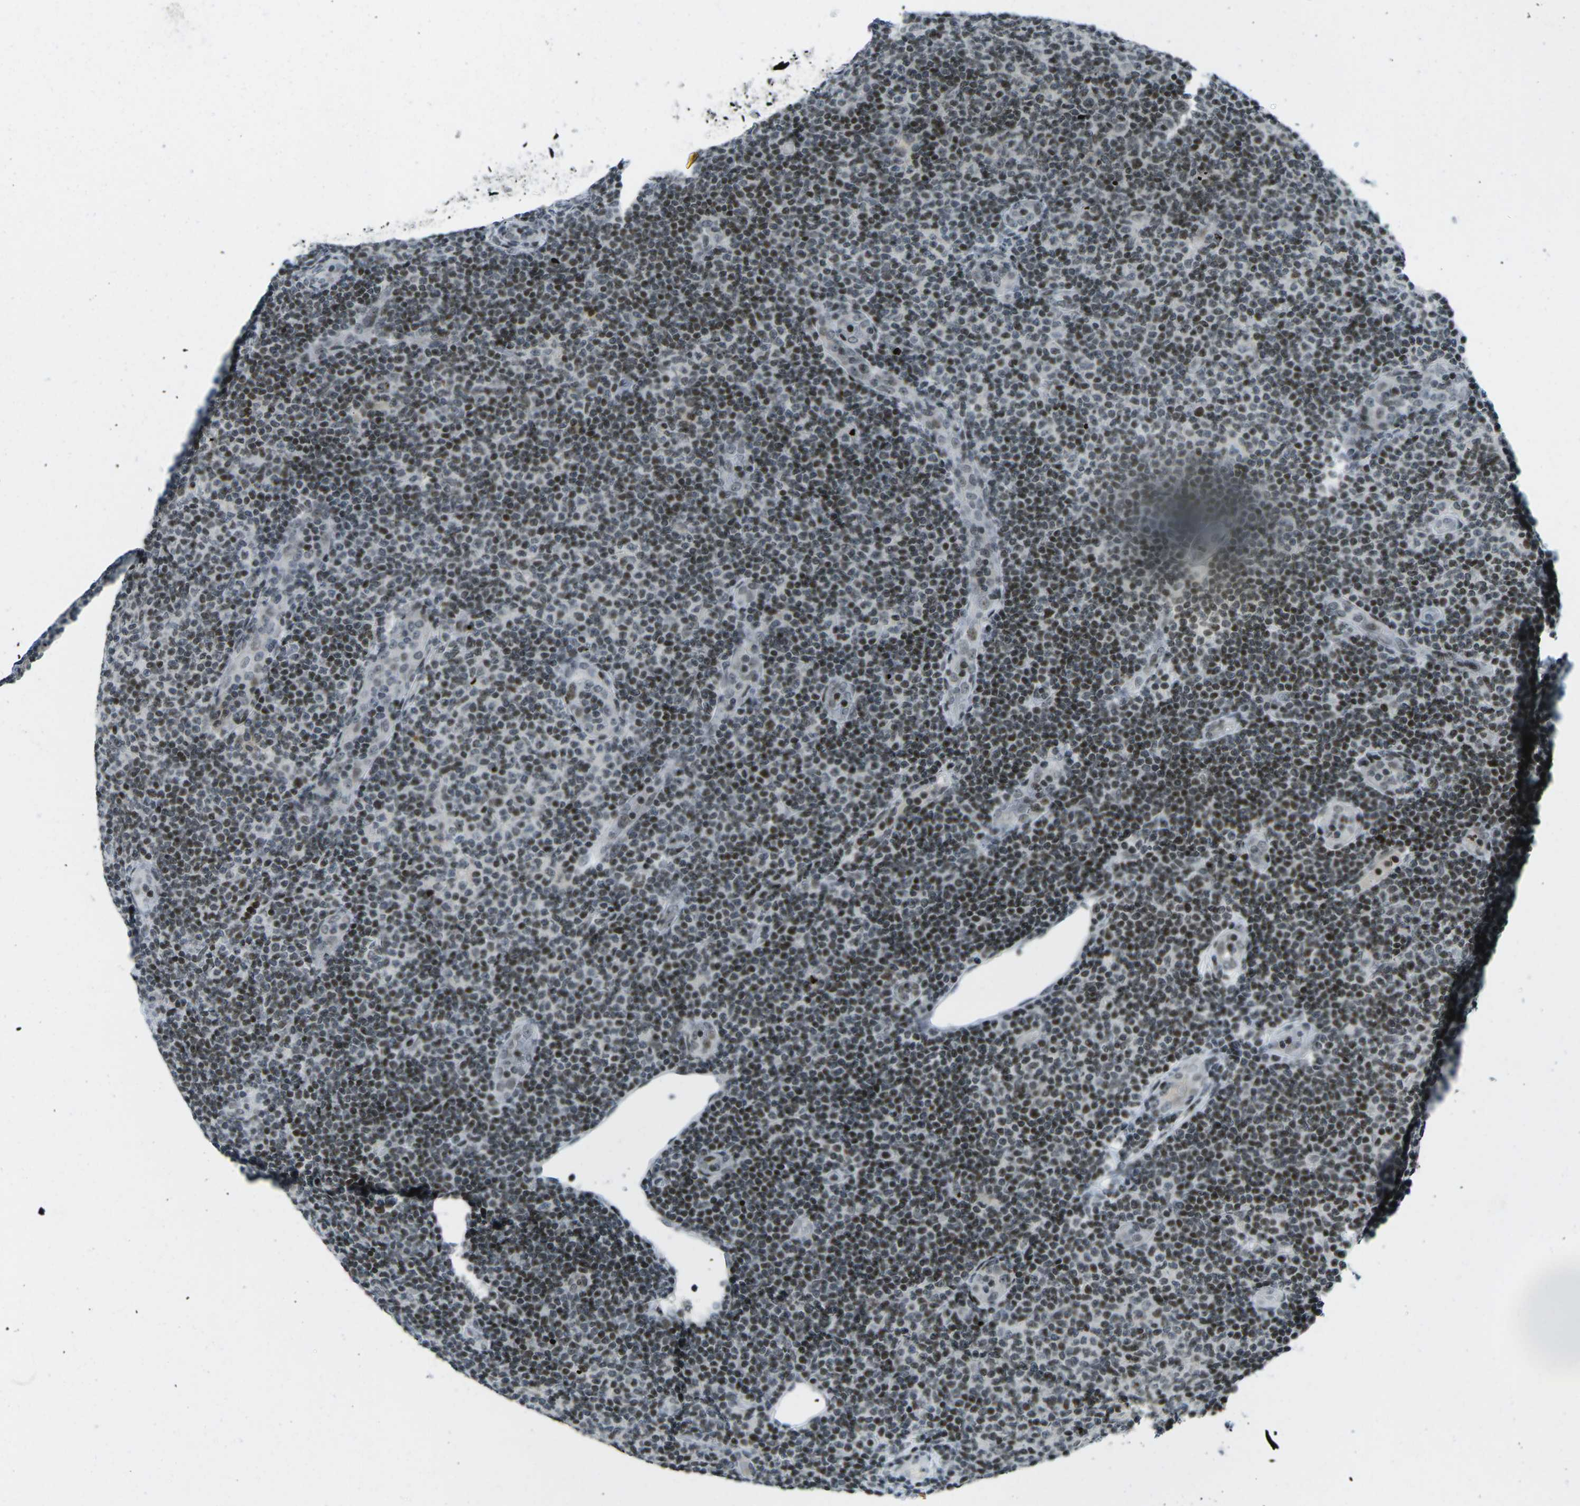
{"staining": {"intensity": "strong", "quantity": "25%-75%", "location": "nuclear"}, "tissue": "lymphoma", "cell_type": "Tumor cells", "image_type": "cancer", "snomed": [{"axis": "morphology", "description": "Malignant lymphoma, non-Hodgkin's type, Low grade"}, {"axis": "topography", "description": "Lymph node"}], "caption": "This is an image of immunohistochemistry staining of low-grade malignant lymphoma, non-Hodgkin's type, which shows strong positivity in the nuclear of tumor cells.", "gene": "EME1", "patient": {"sex": "male", "age": 83}}